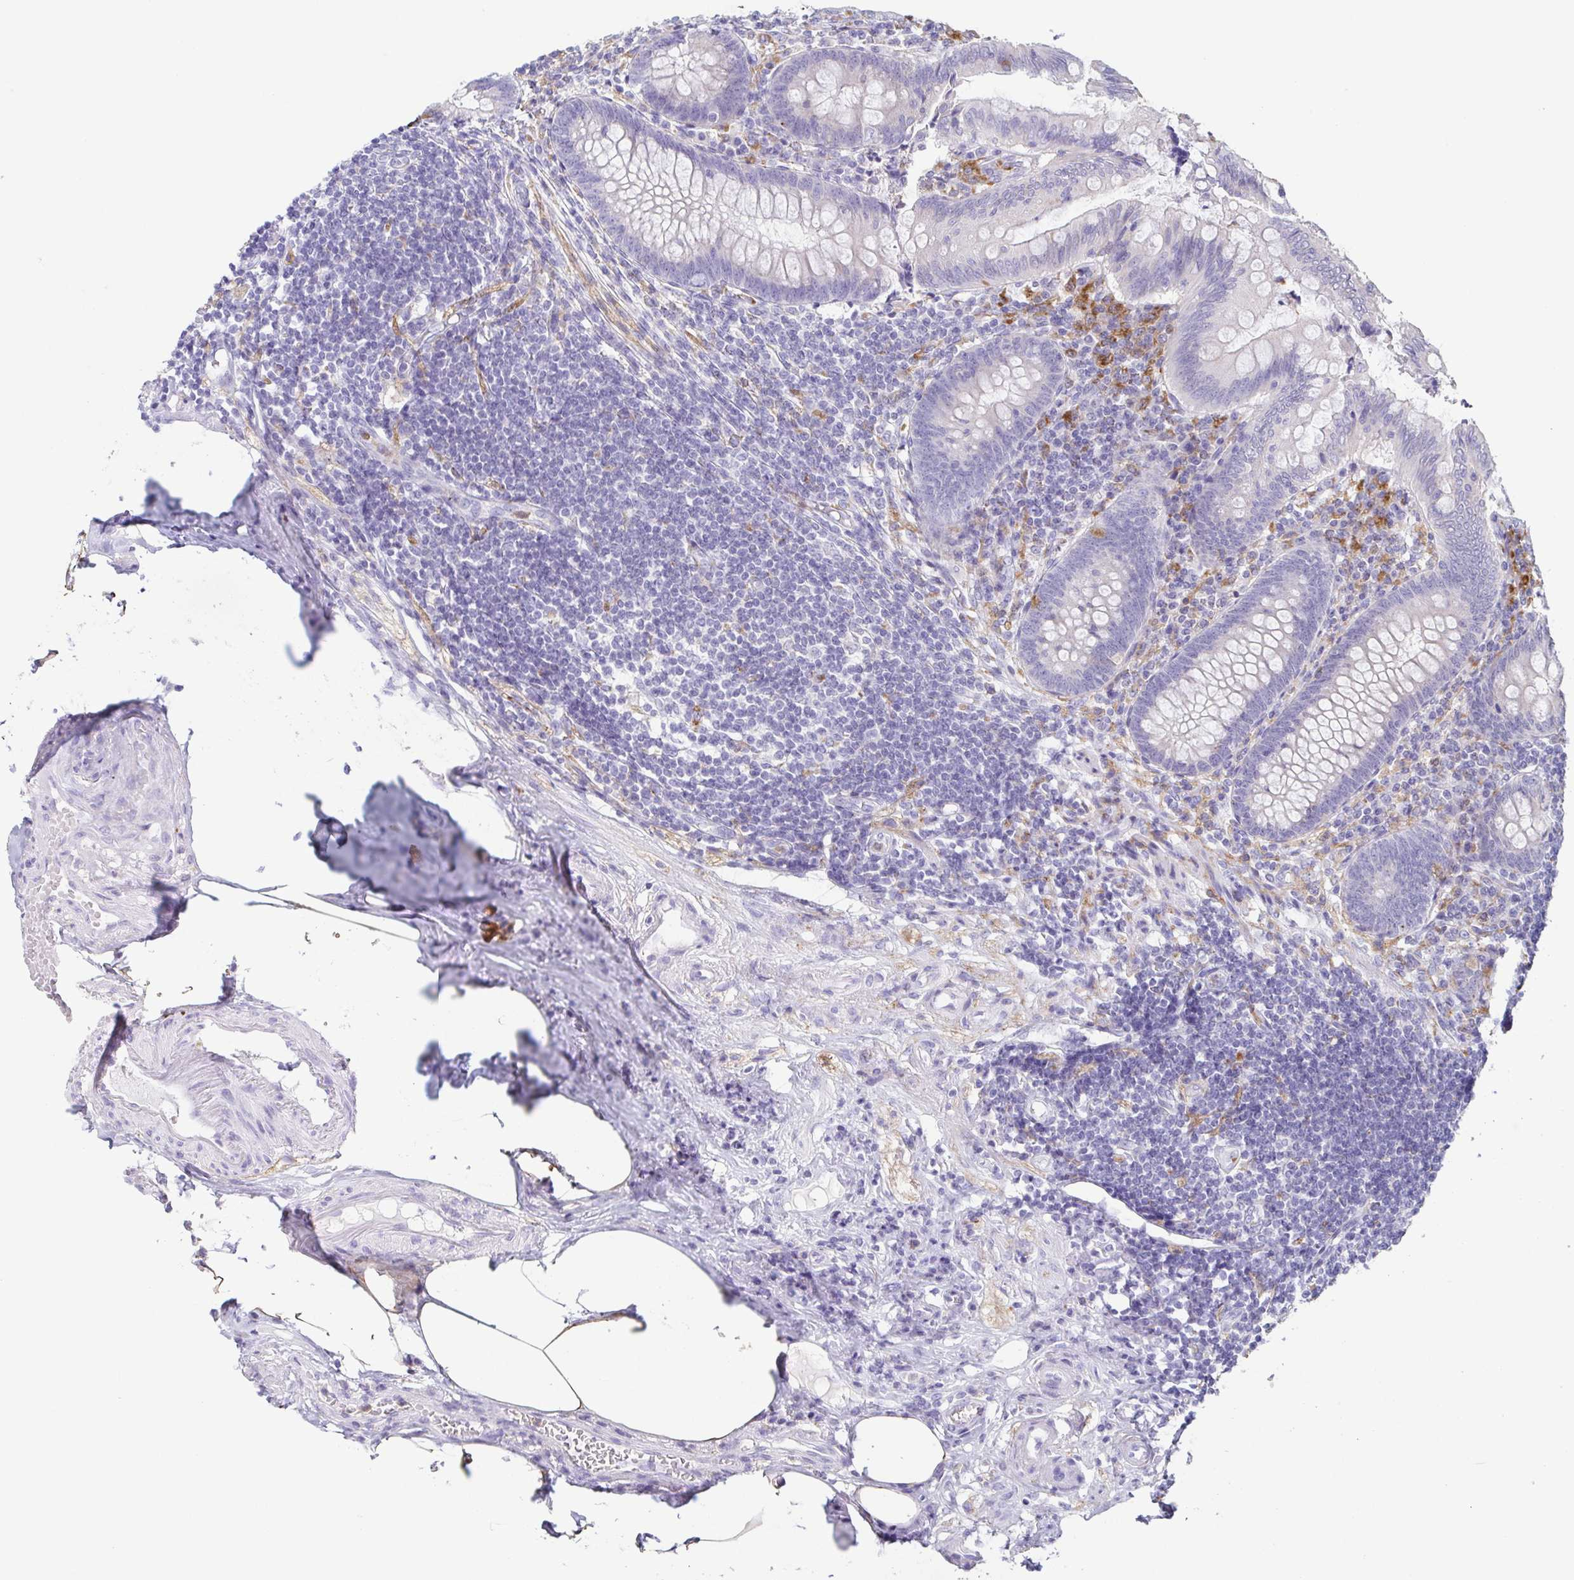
{"staining": {"intensity": "negative", "quantity": "none", "location": "none"}, "tissue": "appendix", "cell_type": "Glandular cells", "image_type": "normal", "snomed": [{"axis": "morphology", "description": "Normal tissue, NOS"}, {"axis": "topography", "description": "Appendix"}], "caption": "Appendix was stained to show a protein in brown. There is no significant staining in glandular cells. (DAB (3,3'-diaminobenzidine) immunohistochemistry visualized using brightfield microscopy, high magnification).", "gene": "ATP6V1G2", "patient": {"sex": "female", "age": 57}}